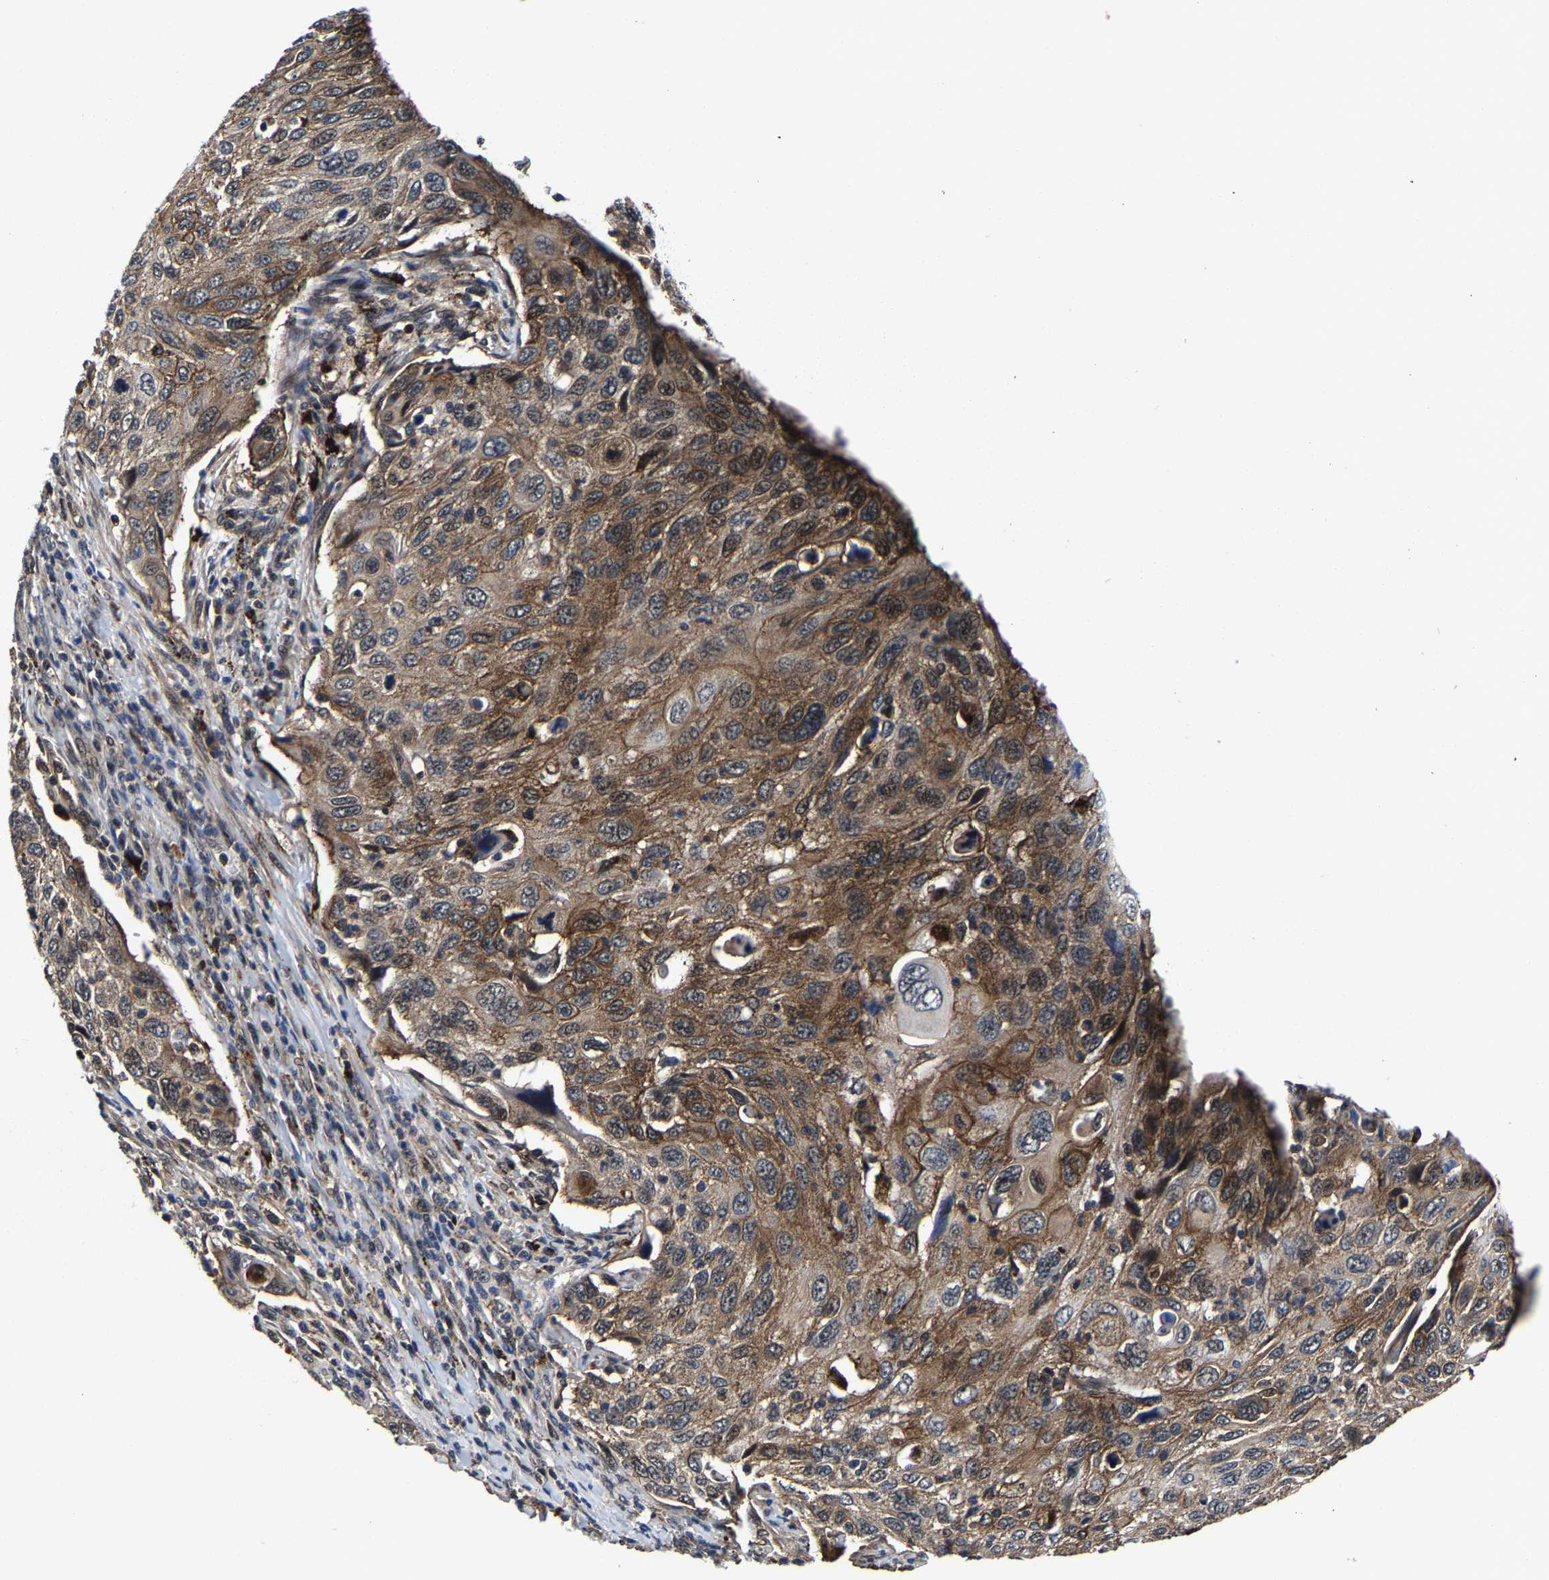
{"staining": {"intensity": "strong", "quantity": ">75%", "location": "cytoplasmic/membranous"}, "tissue": "cervical cancer", "cell_type": "Tumor cells", "image_type": "cancer", "snomed": [{"axis": "morphology", "description": "Squamous cell carcinoma, NOS"}, {"axis": "topography", "description": "Cervix"}], "caption": "Protein positivity by immunohistochemistry (IHC) exhibits strong cytoplasmic/membranous positivity in approximately >75% of tumor cells in cervical cancer.", "gene": "ZCCHC7", "patient": {"sex": "female", "age": 70}}